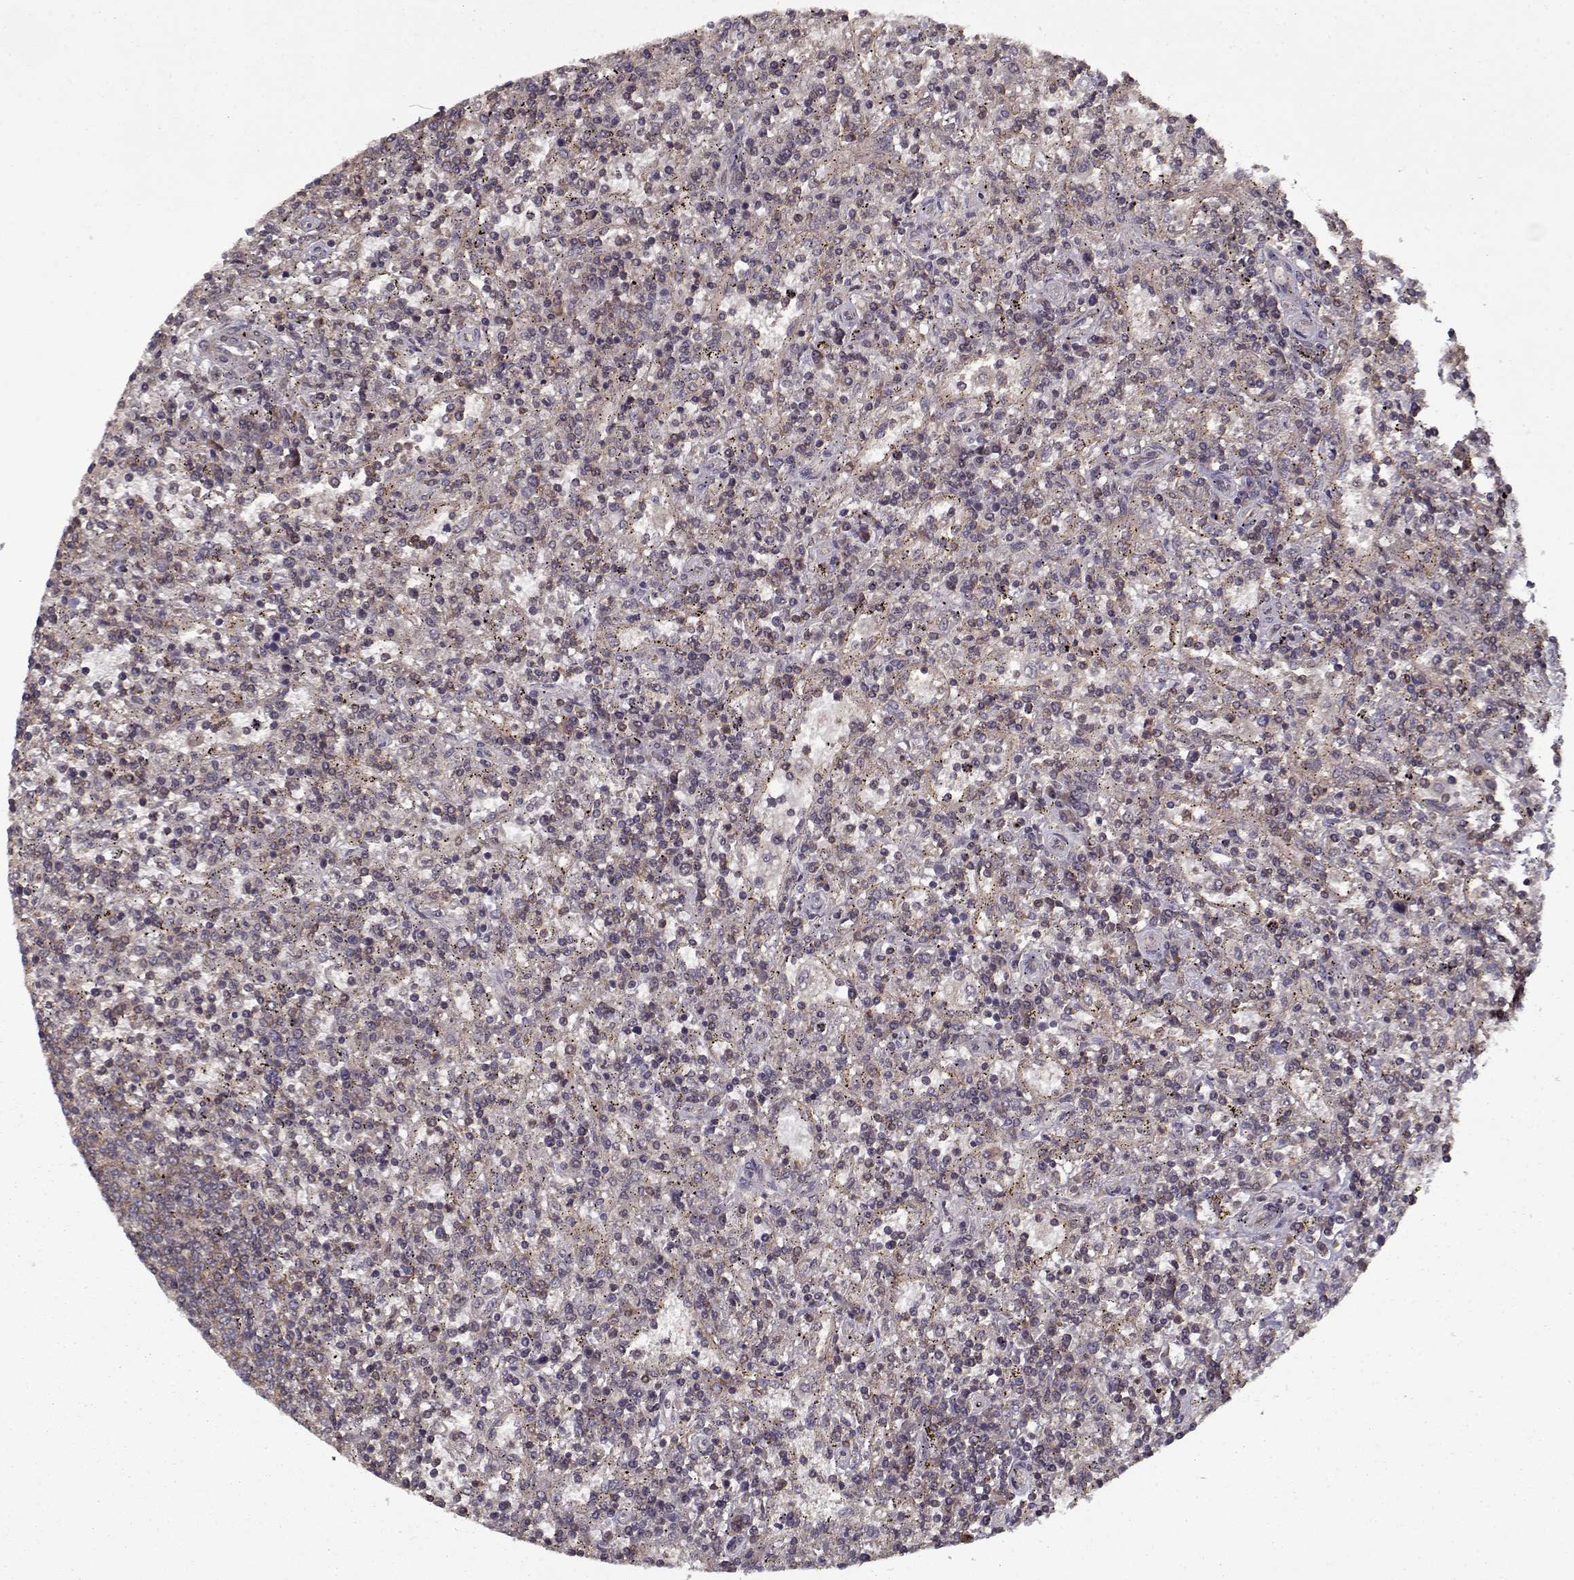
{"staining": {"intensity": "negative", "quantity": "none", "location": "none"}, "tissue": "lymphoma", "cell_type": "Tumor cells", "image_type": "cancer", "snomed": [{"axis": "morphology", "description": "Malignant lymphoma, non-Hodgkin's type, Low grade"}, {"axis": "topography", "description": "Spleen"}], "caption": "The photomicrograph reveals no significant positivity in tumor cells of lymphoma.", "gene": "PPP1R12A", "patient": {"sex": "male", "age": 62}}